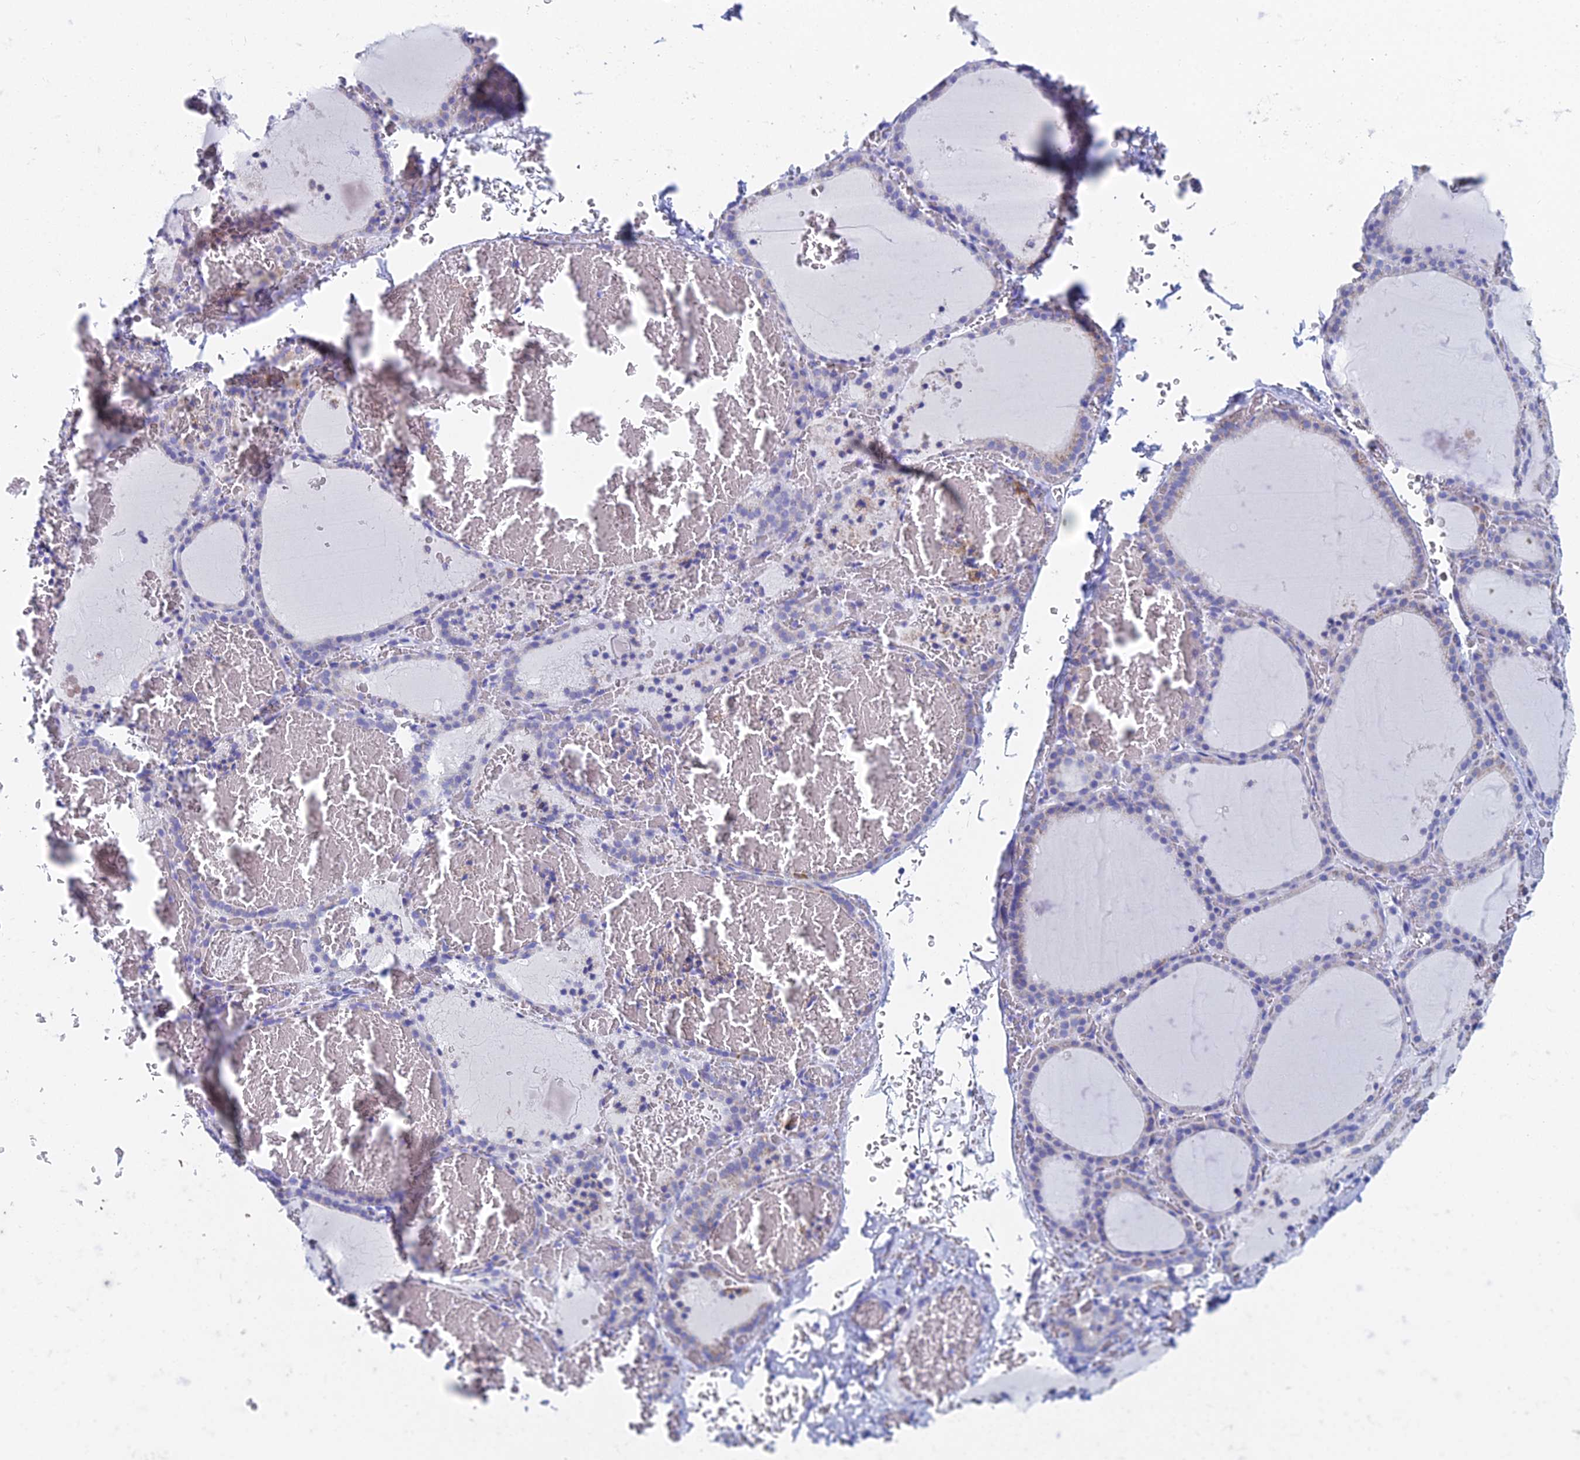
{"staining": {"intensity": "weak", "quantity": "<25%", "location": "cytoplasmic/membranous"}, "tissue": "thyroid gland", "cell_type": "Glandular cells", "image_type": "normal", "snomed": [{"axis": "morphology", "description": "Normal tissue, NOS"}, {"axis": "topography", "description": "Thyroid gland"}], "caption": "Immunohistochemical staining of normal thyroid gland exhibits no significant positivity in glandular cells. (Stains: DAB immunohistochemistry with hematoxylin counter stain, Microscopy: brightfield microscopy at high magnification).", "gene": "ACSM1", "patient": {"sex": "female", "age": 39}}